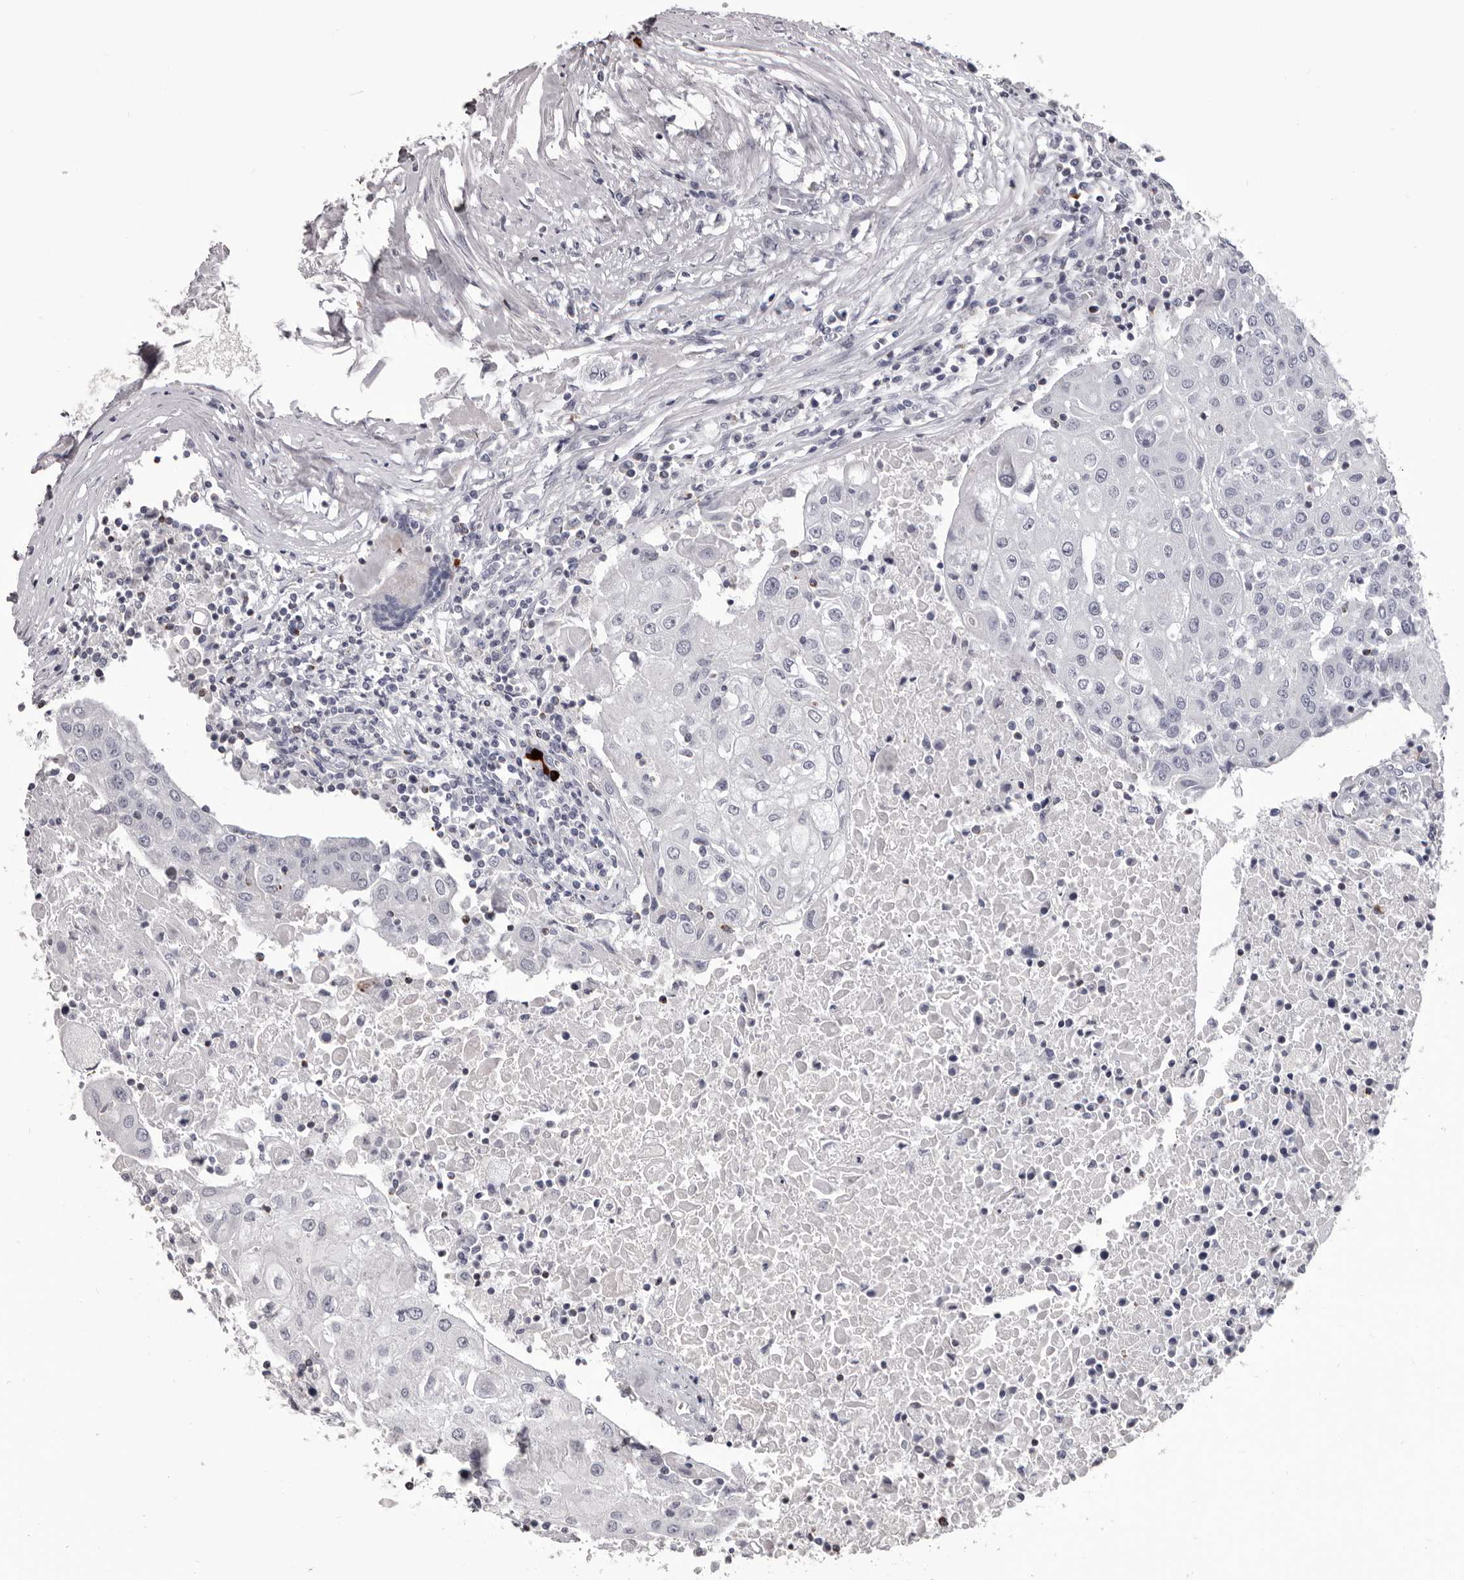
{"staining": {"intensity": "negative", "quantity": "none", "location": "none"}, "tissue": "urothelial cancer", "cell_type": "Tumor cells", "image_type": "cancer", "snomed": [{"axis": "morphology", "description": "Urothelial carcinoma, High grade"}, {"axis": "topography", "description": "Urinary bladder"}], "caption": "High power microscopy image of an immunohistochemistry image of urothelial carcinoma (high-grade), revealing no significant expression in tumor cells.", "gene": "GZMH", "patient": {"sex": "female", "age": 85}}